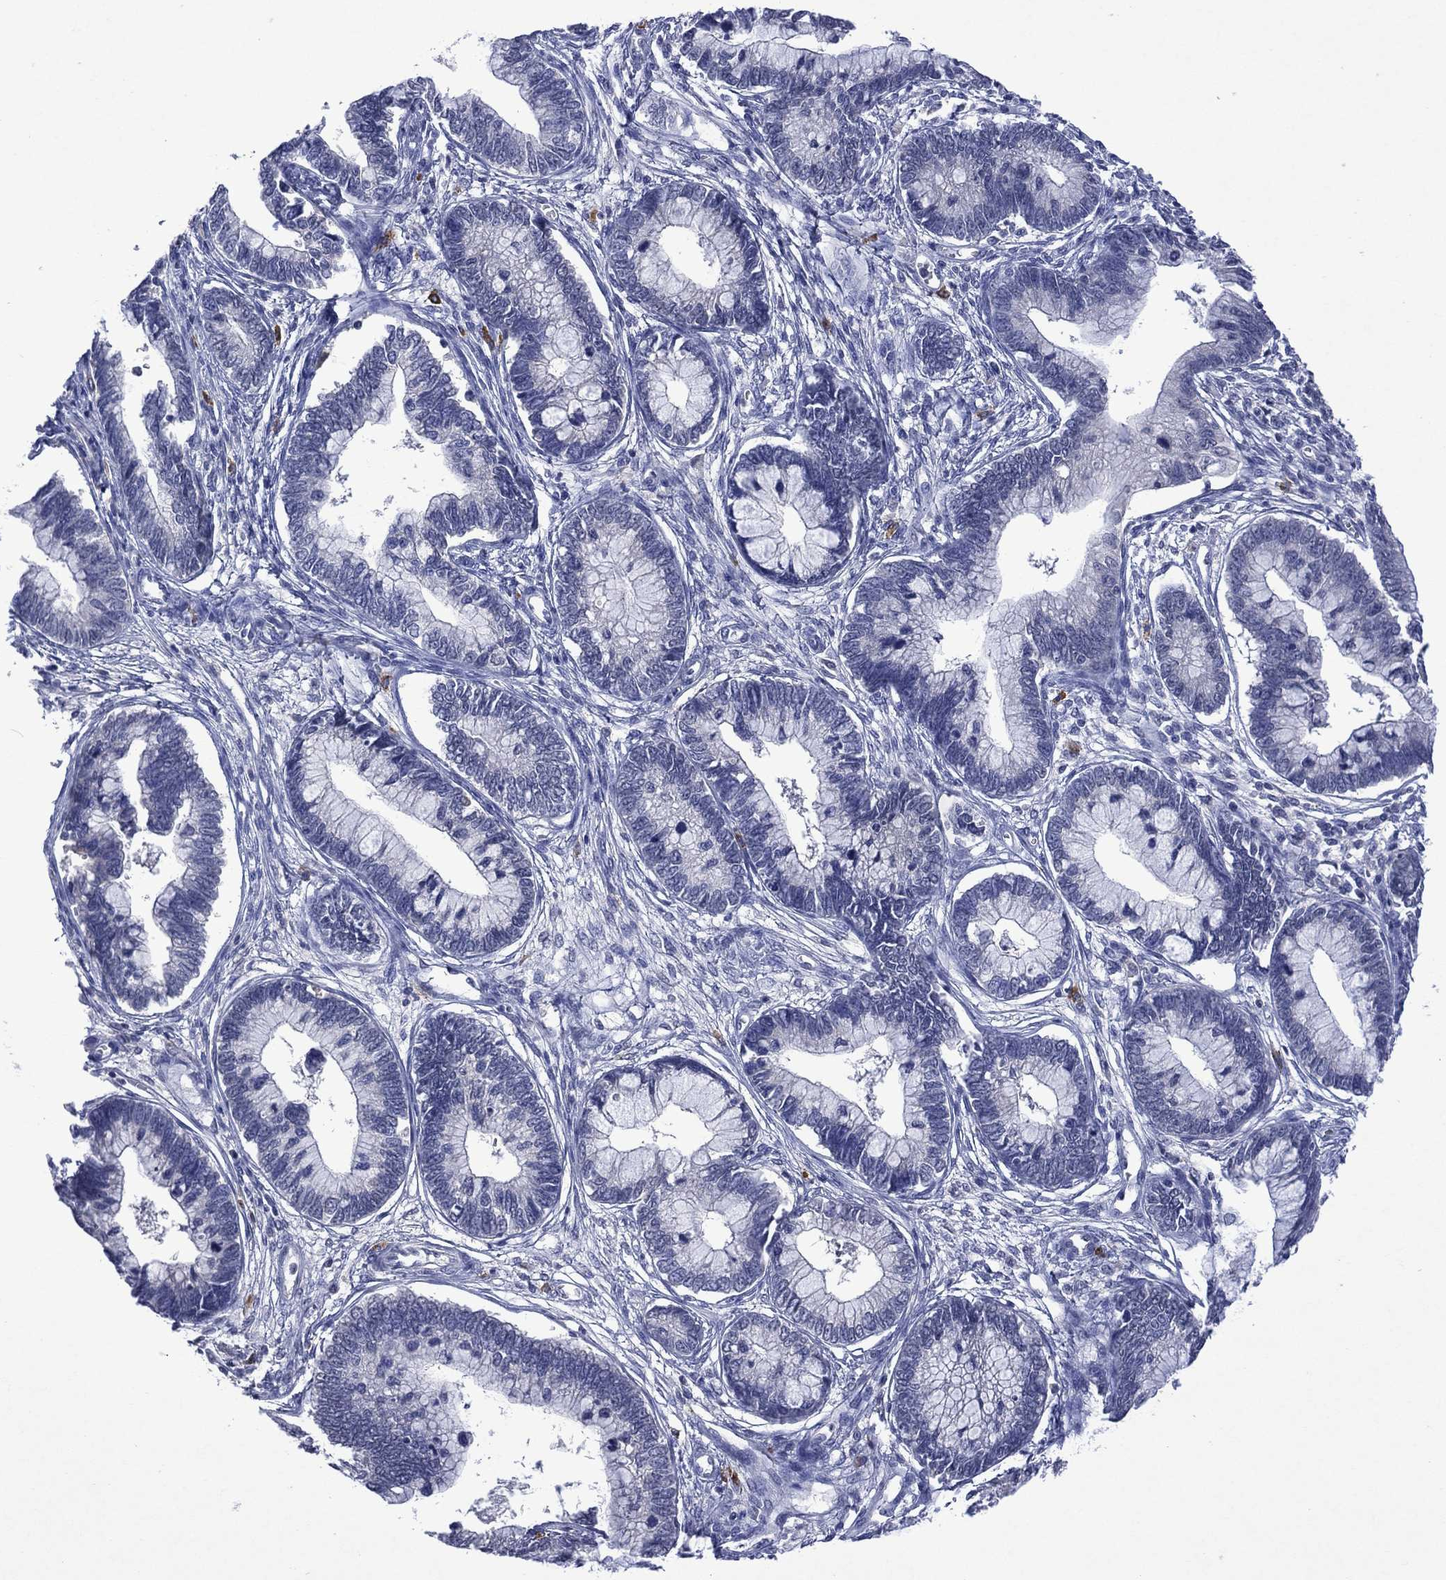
{"staining": {"intensity": "negative", "quantity": "none", "location": "none"}, "tissue": "cervical cancer", "cell_type": "Tumor cells", "image_type": "cancer", "snomed": [{"axis": "morphology", "description": "Adenocarcinoma, NOS"}, {"axis": "topography", "description": "Cervix"}], "caption": "Tumor cells show no significant staining in adenocarcinoma (cervical).", "gene": "ASB10", "patient": {"sex": "female", "age": 44}}